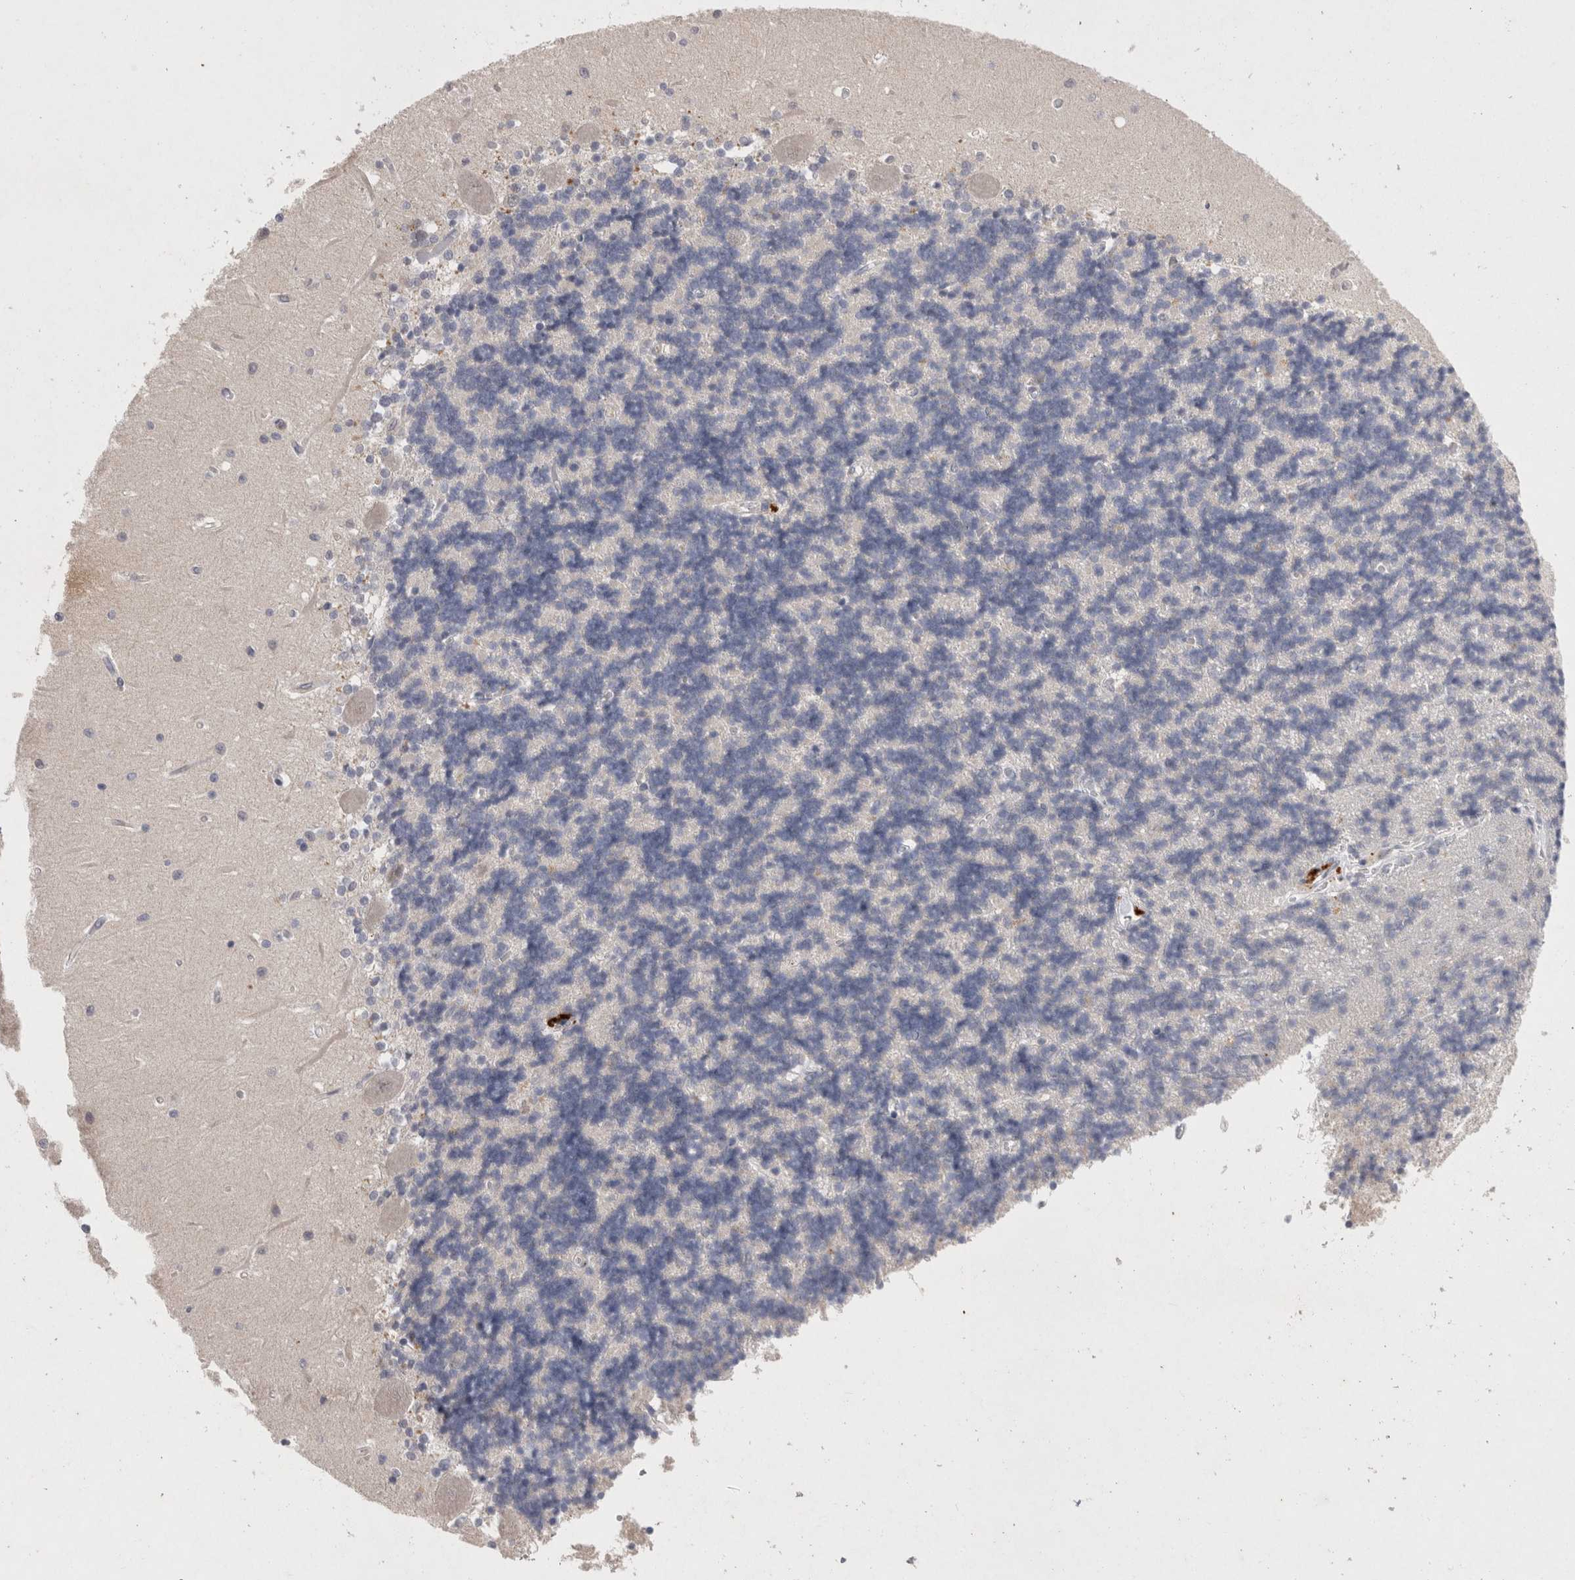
{"staining": {"intensity": "negative", "quantity": "none", "location": "none"}, "tissue": "cerebellum", "cell_type": "Cells in granular layer", "image_type": "normal", "snomed": [{"axis": "morphology", "description": "Normal tissue, NOS"}, {"axis": "topography", "description": "Cerebellum"}], "caption": "Normal cerebellum was stained to show a protein in brown. There is no significant staining in cells in granular layer. (DAB (3,3'-diaminobenzidine) immunohistochemistry visualized using brightfield microscopy, high magnification).", "gene": "RASSF3", "patient": {"sex": "male", "age": 37}}